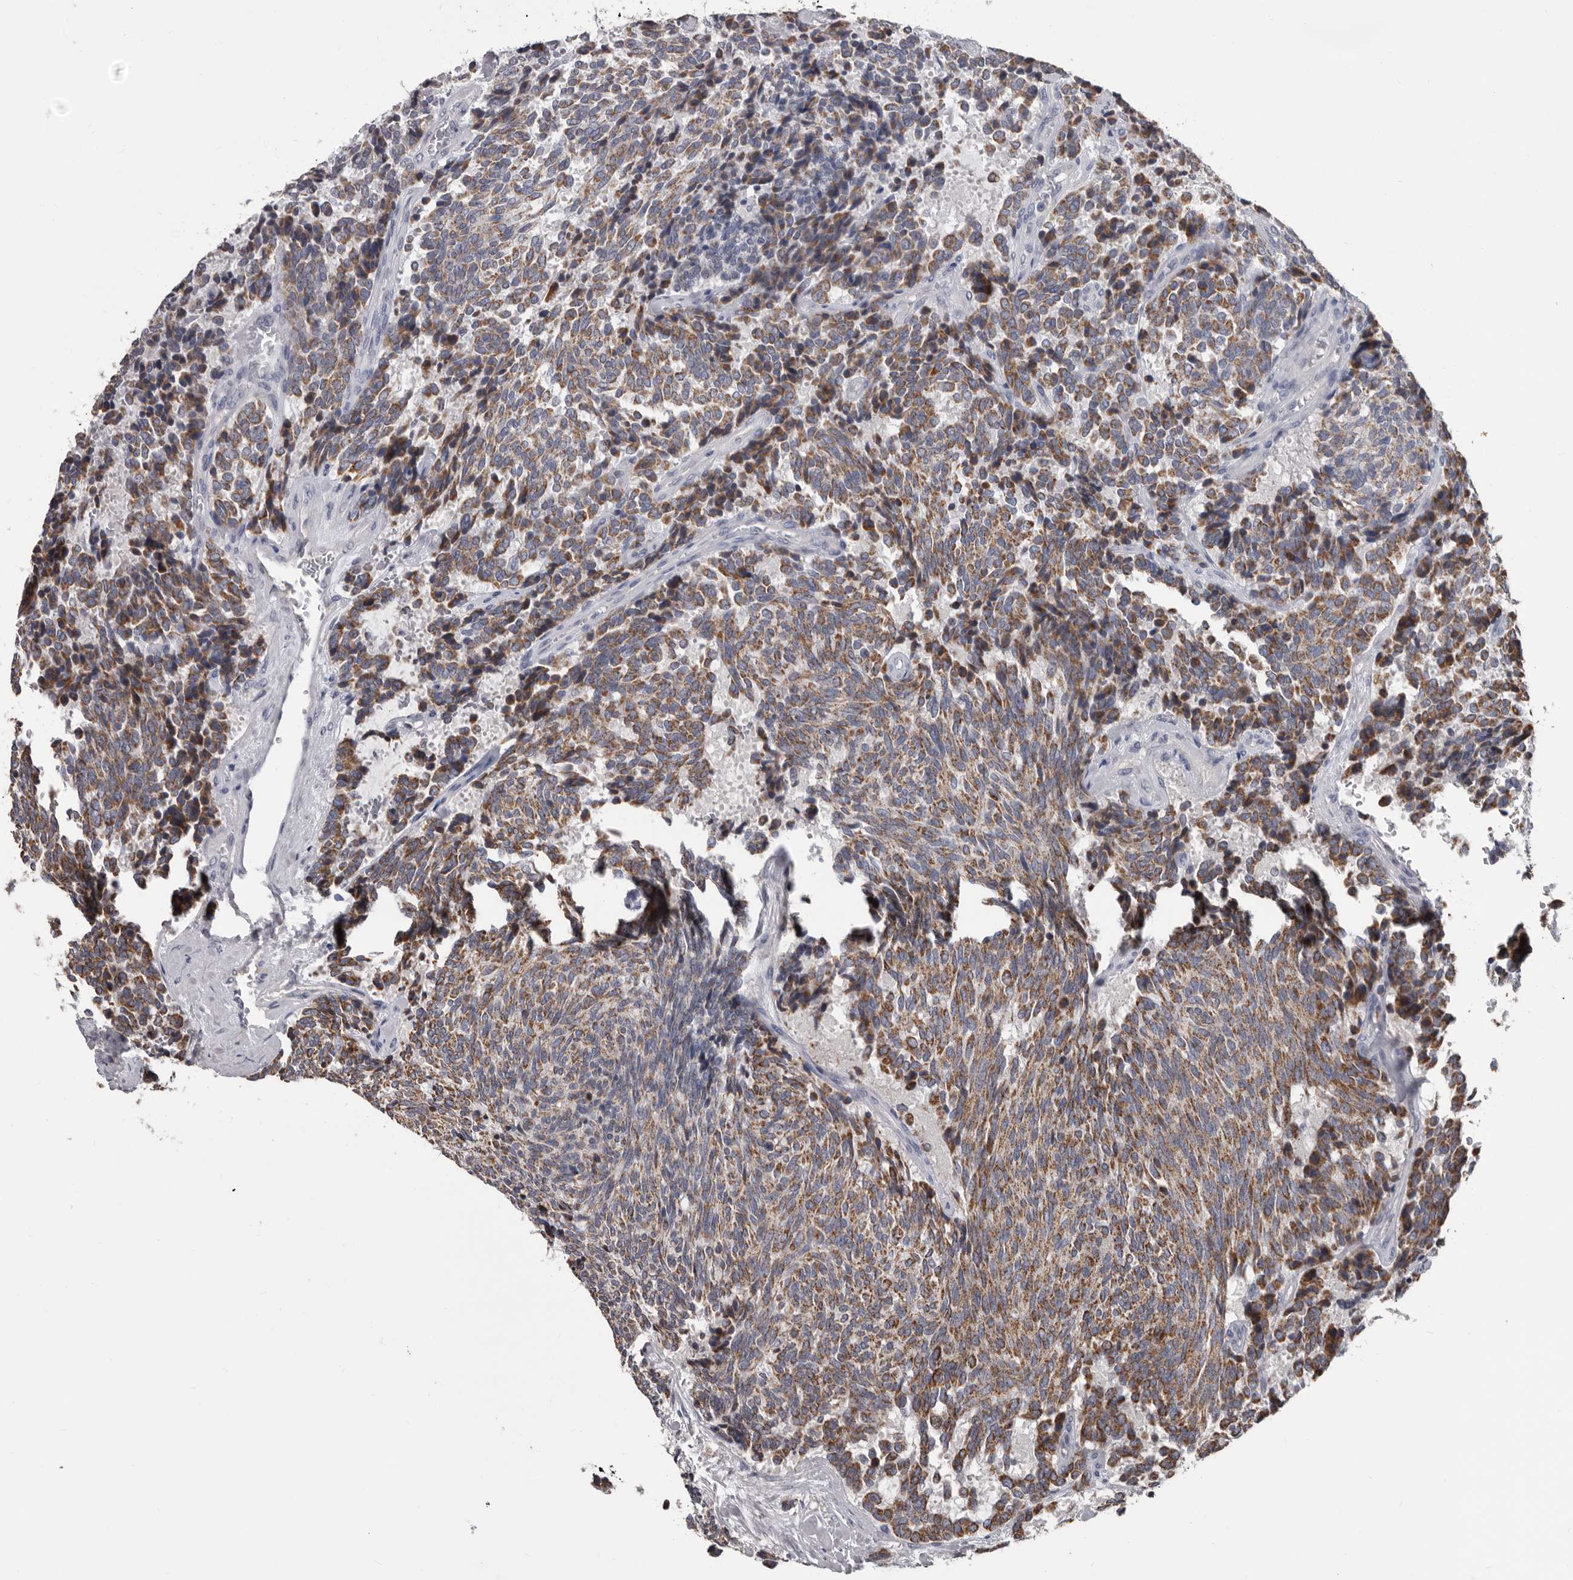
{"staining": {"intensity": "moderate", "quantity": ">75%", "location": "cytoplasmic/membranous"}, "tissue": "carcinoid", "cell_type": "Tumor cells", "image_type": "cancer", "snomed": [{"axis": "morphology", "description": "Carcinoid, malignant, NOS"}, {"axis": "topography", "description": "Pancreas"}], "caption": "Human carcinoid stained with a brown dye reveals moderate cytoplasmic/membranous positive staining in approximately >75% of tumor cells.", "gene": "ALDH5A1", "patient": {"sex": "female", "age": 54}}